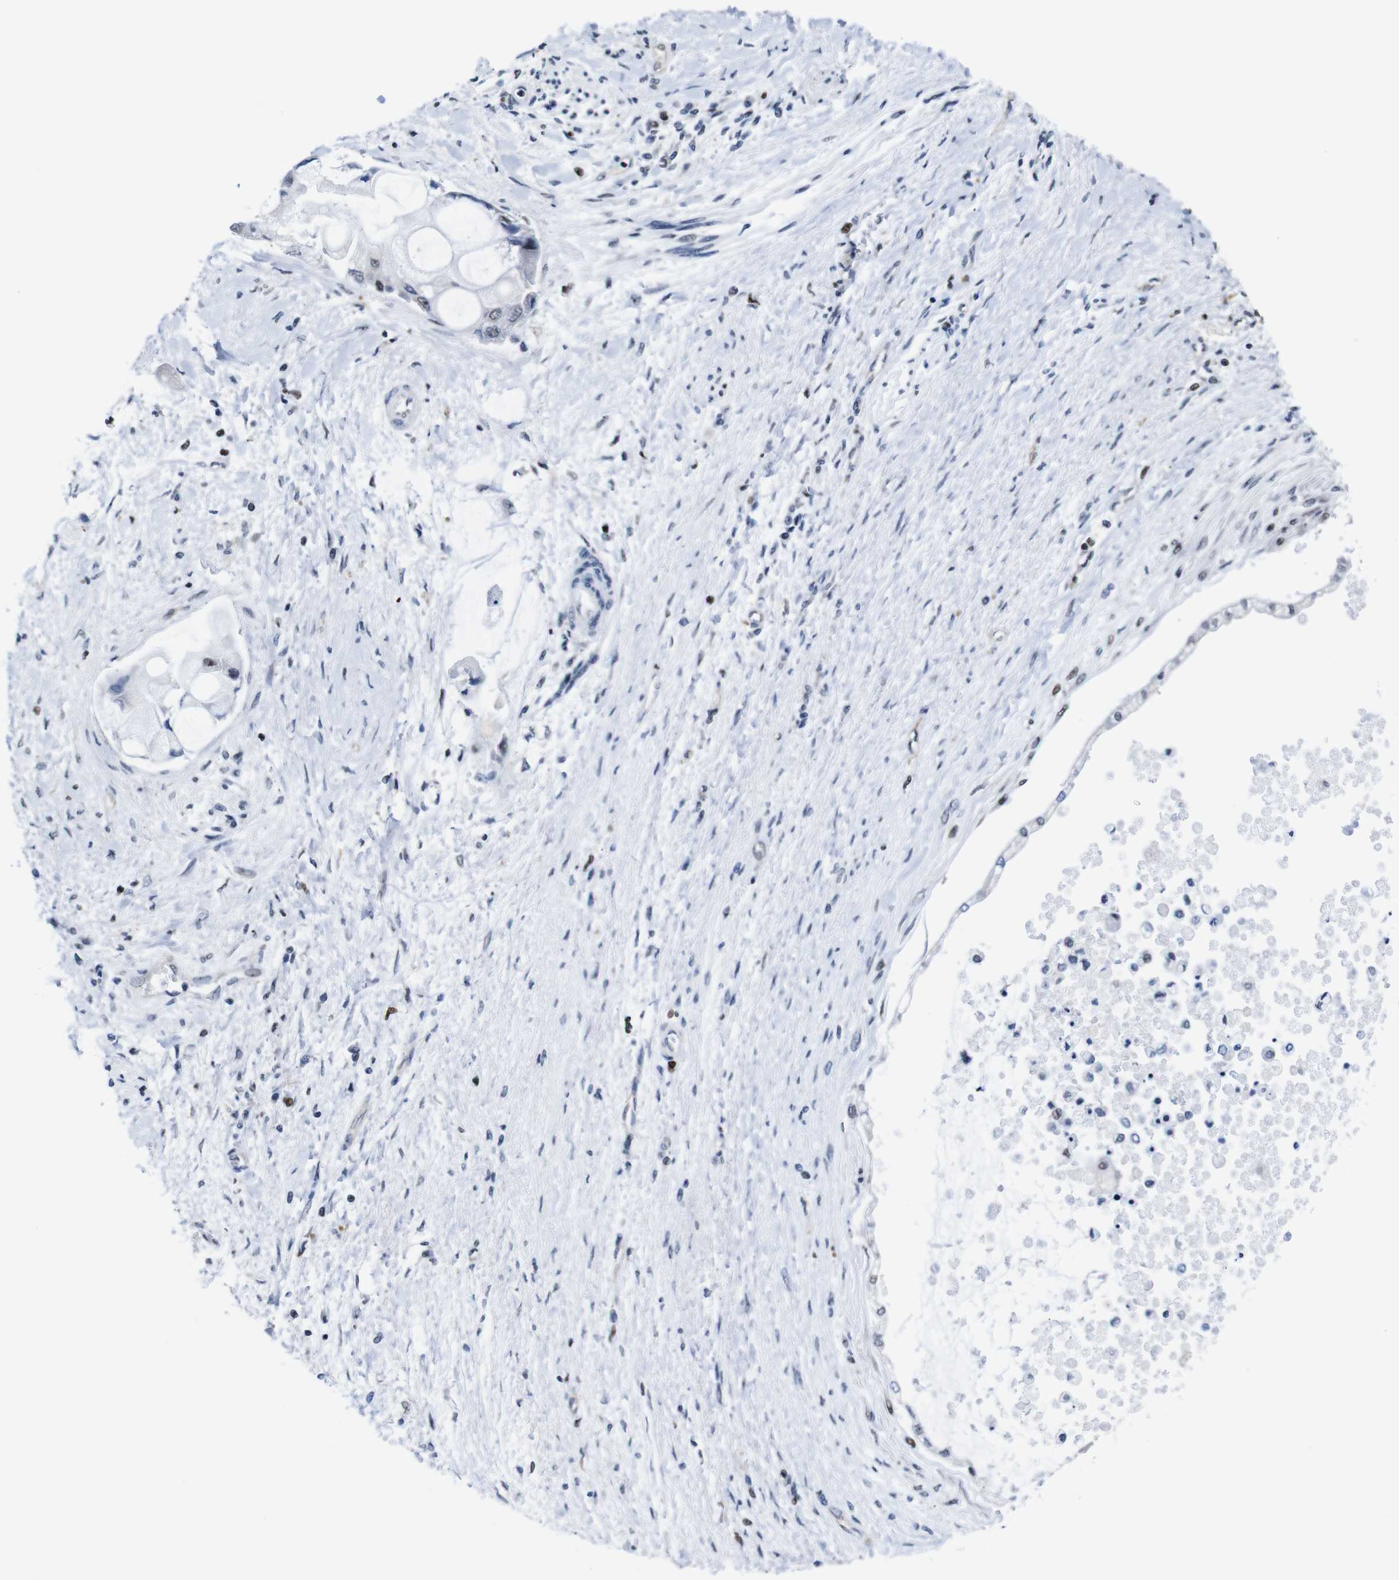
{"staining": {"intensity": "negative", "quantity": "none", "location": "none"}, "tissue": "liver cancer", "cell_type": "Tumor cells", "image_type": "cancer", "snomed": [{"axis": "morphology", "description": "Cholangiocarcinoma"}, {"axis": "topography", "description": "Liver"}], "caption": "High magnification brightfield microscopy of cholangiocarcinoma (liver) stained with DAB (3,3'-diaminobenzidine) (brown) and counterstained with hematoxylin (blue): tumor cells show no significant staining. Nuclei are stained in blue.", "gene": "GATA6", "patient": {"sex": "male", "age": 50}}